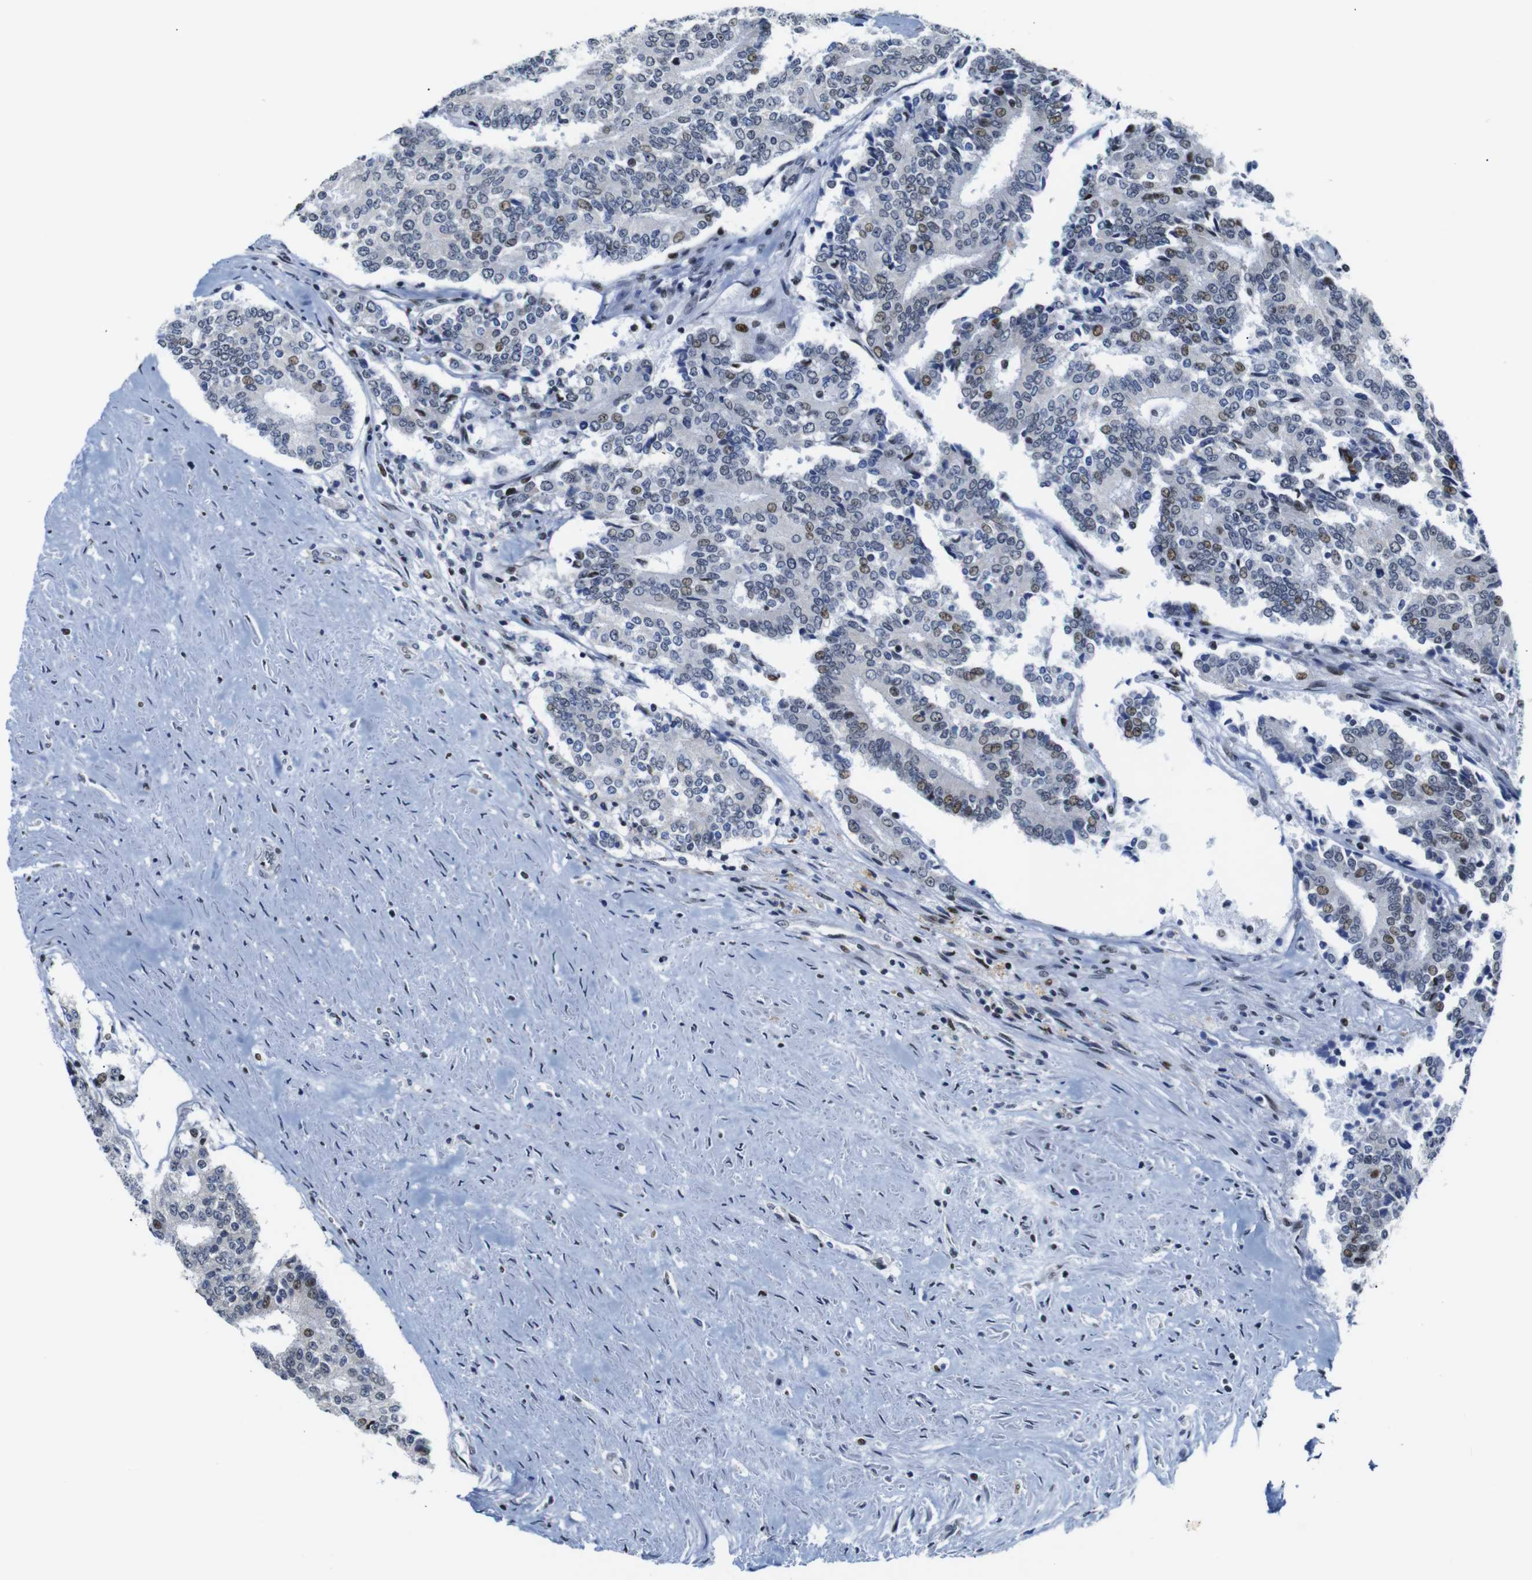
{"staining": {"intensity": "weak", "quantity": "<25%", "location": "nuclear"}, "tissue": "prostate cancer", "cell_type": "Tumor cells", "image_type": "cancer", "snomed": [{"axis": "morphology", "description": "Normal tissue, NOS"}, {"axis": "morphology", "description": "Adenocarcinoma, High grade"}, {"axis": "topography", "description": "Prostate"}, {"axis": "topography", "description": "Seminal veicle"}], "caption": "Immunohistochemical staining of human prostate adenocarcinoma (high-grade) exhibits no significant expression in tumor cells.", "gene": "GATA6", "patient": {"sex": "male", "age": 55}}